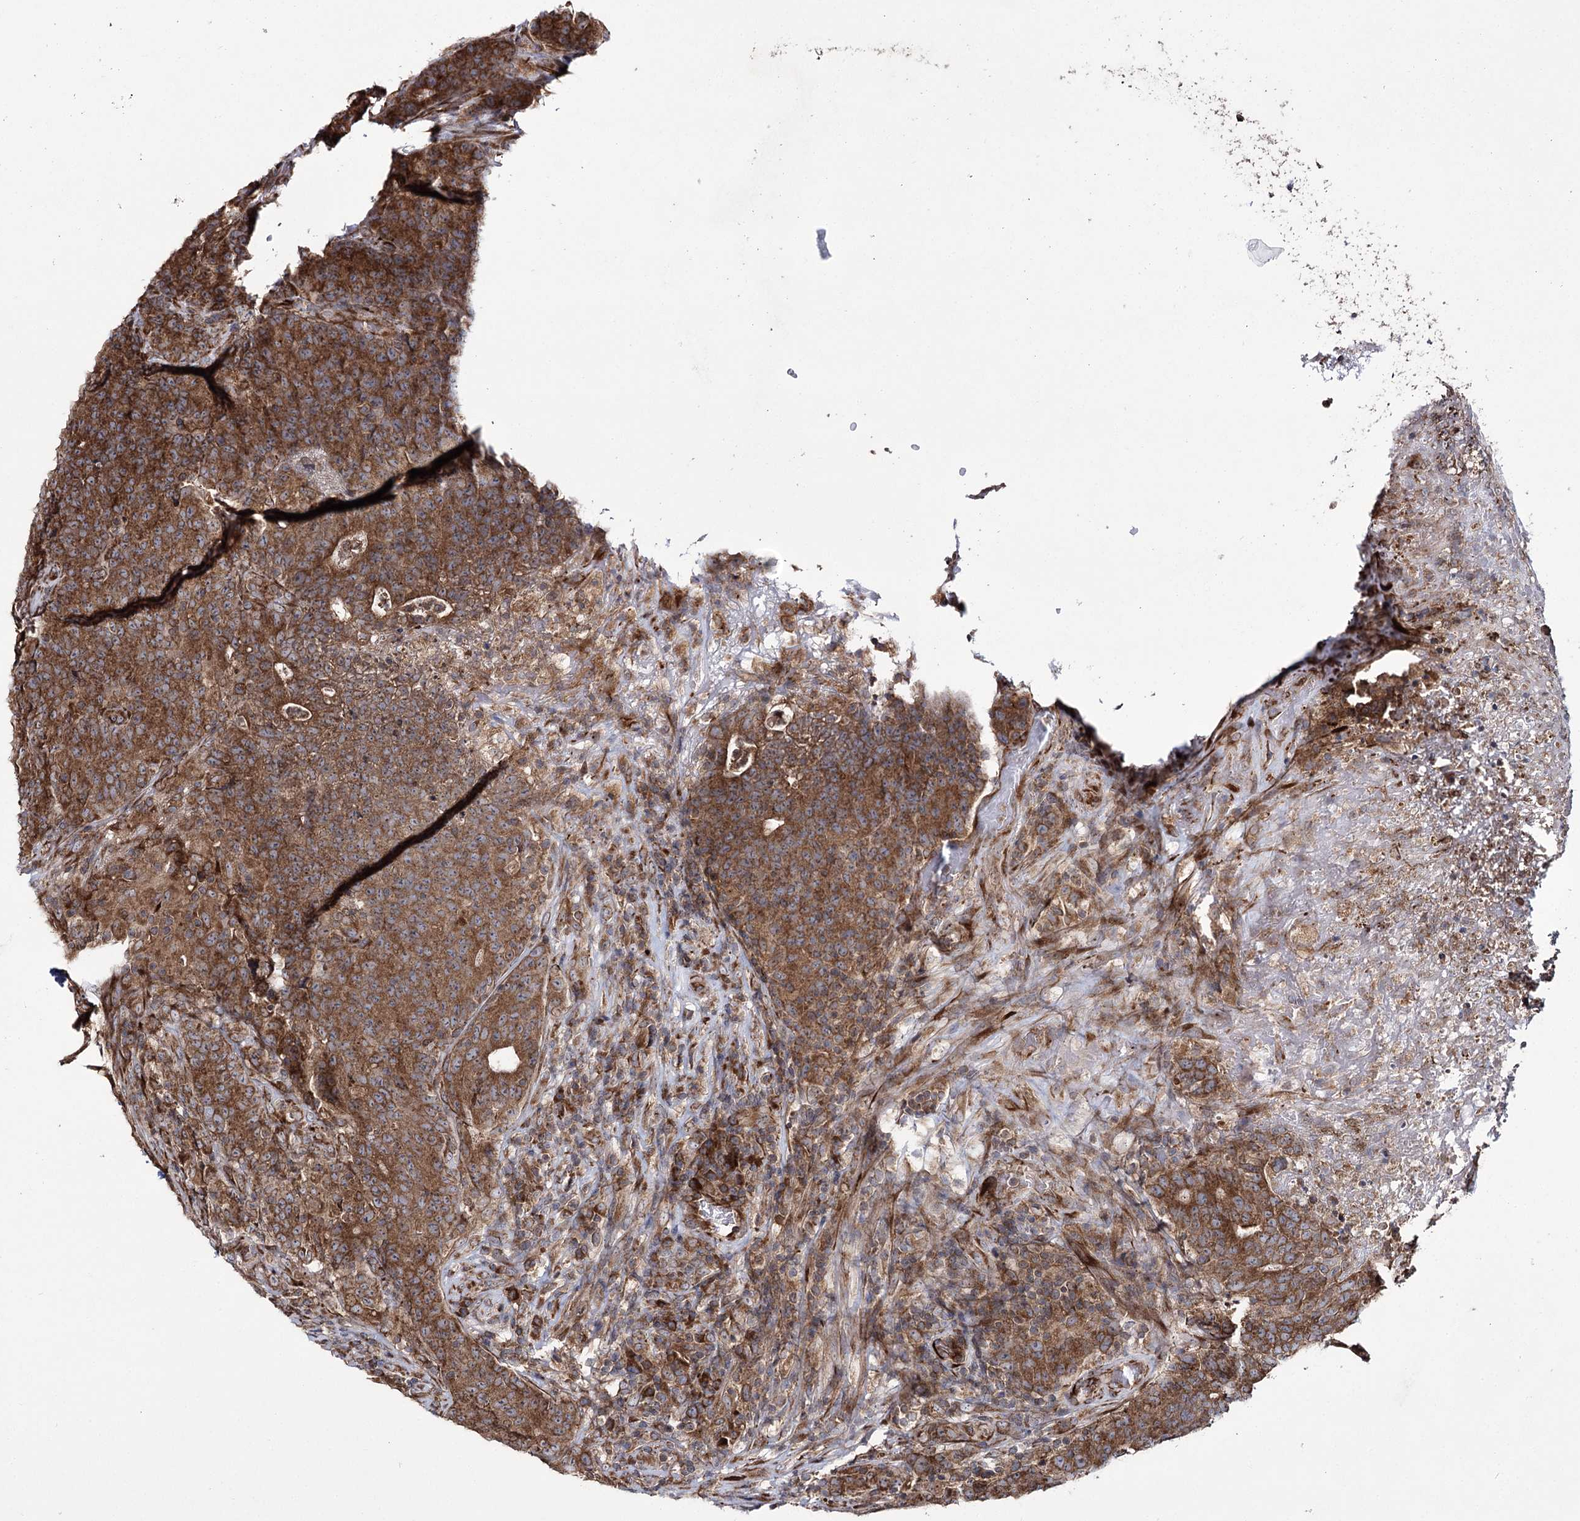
{"staining": {"intensity": "moderate", "quantity": ">75%", "location": "cytoplasmic/membranous"}, "tissue": "colorectal cancer", "cell_type": "Tumor cells", "image_type": "cancer", "snomed": [{"axis": "morphology", "description": "Adenocarcinoma, NOS"}, {"axis": "topography", "description": "Colon"}], "caption": "Moderate cytoplasmic/membranous positivity for a protein is present in about >75% of tumor cells of colorectal cancer using IHC.", "gene": "HECTD2", "patient": {"sex": "female", "age": 75}}